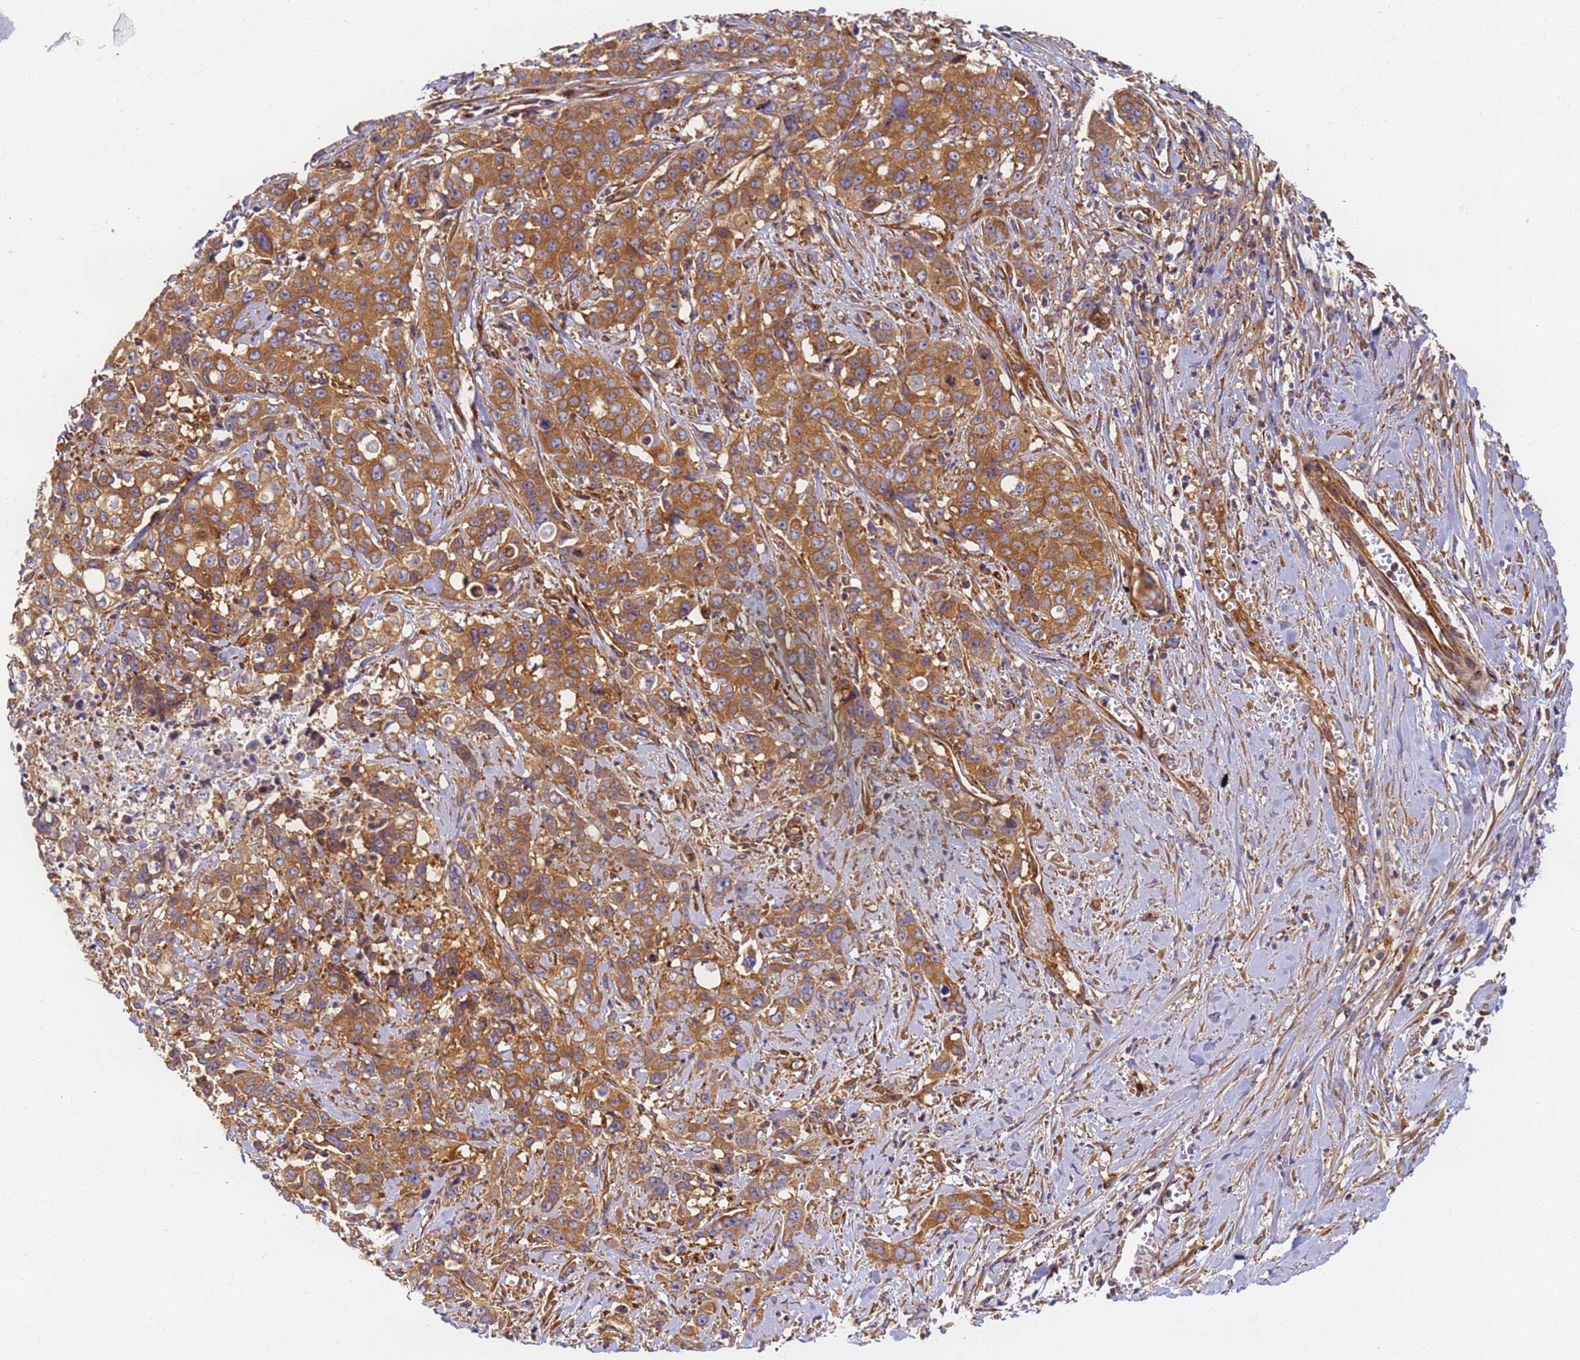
{"staining": {"intensity": "moderate", "quantity": ">75%", "location": "cytoplasmic/membranous"}, "tissue": "stomach cancer", "cell_type": "Tumor cells", "image_type": "cancer", "snomed": [{"axis": "morphology", "description": "Adenocarcinoma, NOS"}, {"axis": "topography", "description": "Stomach, upper"}], "caption": "This is a micrograph of immunohistochemistry (IHC) staining of stomach adenocarcinoma, which shows moderate staining in the cytoplasmic/membranous of tumor cells.", "gene": "DYNC1I2", "patient": {"sex": "male", "age": 62}}